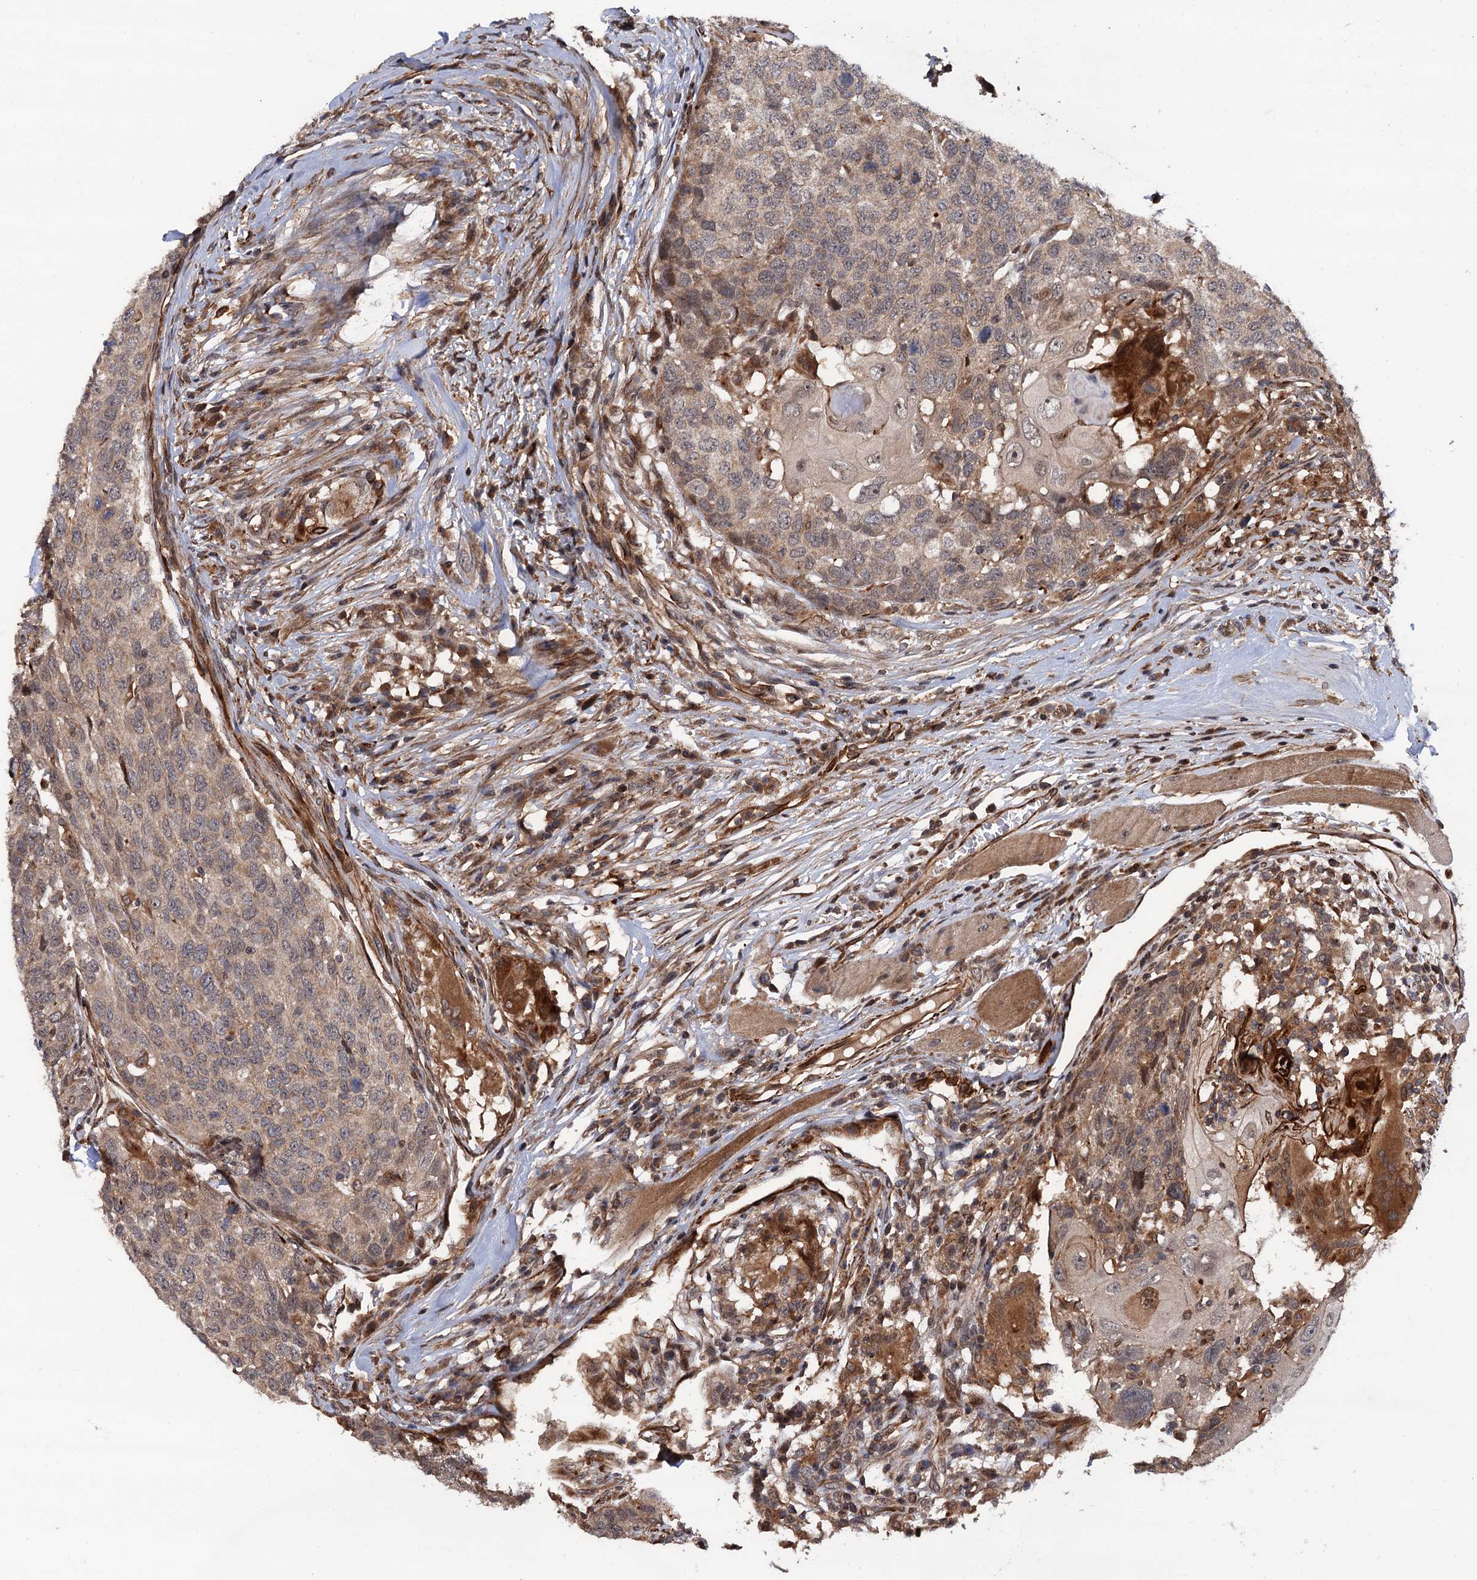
{"staining": {"intensity": "weak", "quantity": "25%-75%", "location": "cytoplasmic/membranous"}, "tissue": "head and neck cancer", "cell_type": "Tumor cells", "image_type": "cancer", "snomed": [{"axis": "morphology", "description": "Squamous cell carcinoma, NOS"}, {"axis": "topography", "description": "Head-Neck"}], "caption": "Weak cytoplasmic/membranous positivity is appreciated in approximately 25%-75% of tumor cells in head and neck cancer (squamous cell carcinoma).", "gene": "FSIP1", "patient": {"sex": "male", "age": 66}}